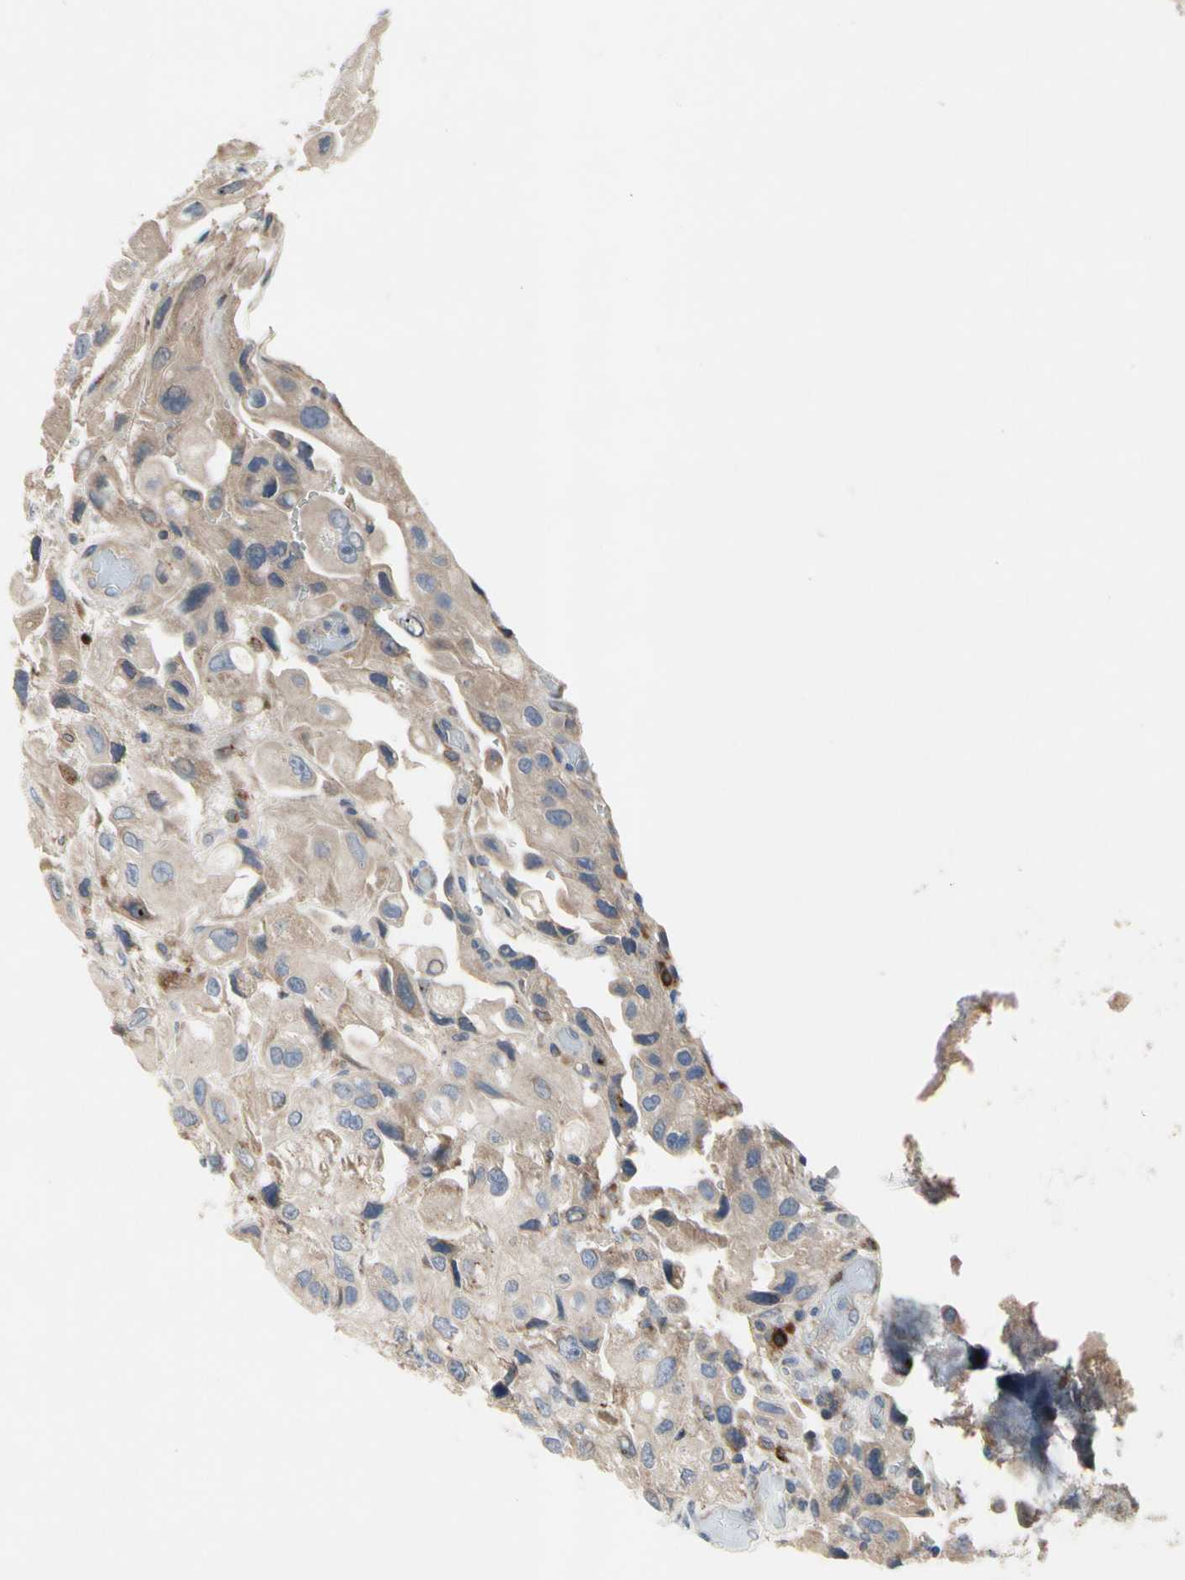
{"staining": {"intensity": "weak", "quantity": ">75%", "location": "cytoplasmic/membranous,nuclear"}, "tissue": "urothelial cancer", "cell_type": "Tumor cells", "image_type": "cancer", "snomed": [{"axis": "morphology", "description": "Urothelial carcinoma, High grade"}, {"axis": "topography", "description": "Urinary bladder"}], "caption": "Protein staining of urothelial cancer tissue shows weak cytoplasmic/membranous and nuclear staining in approximately >75% of tumor cells. The staining was performed using DAB, with brown indicating positive protein expression. Nuclei are stained blue with hematoxylin.", "gene": "MMEL1", "patient": {"sex": "female", "age": 64}}